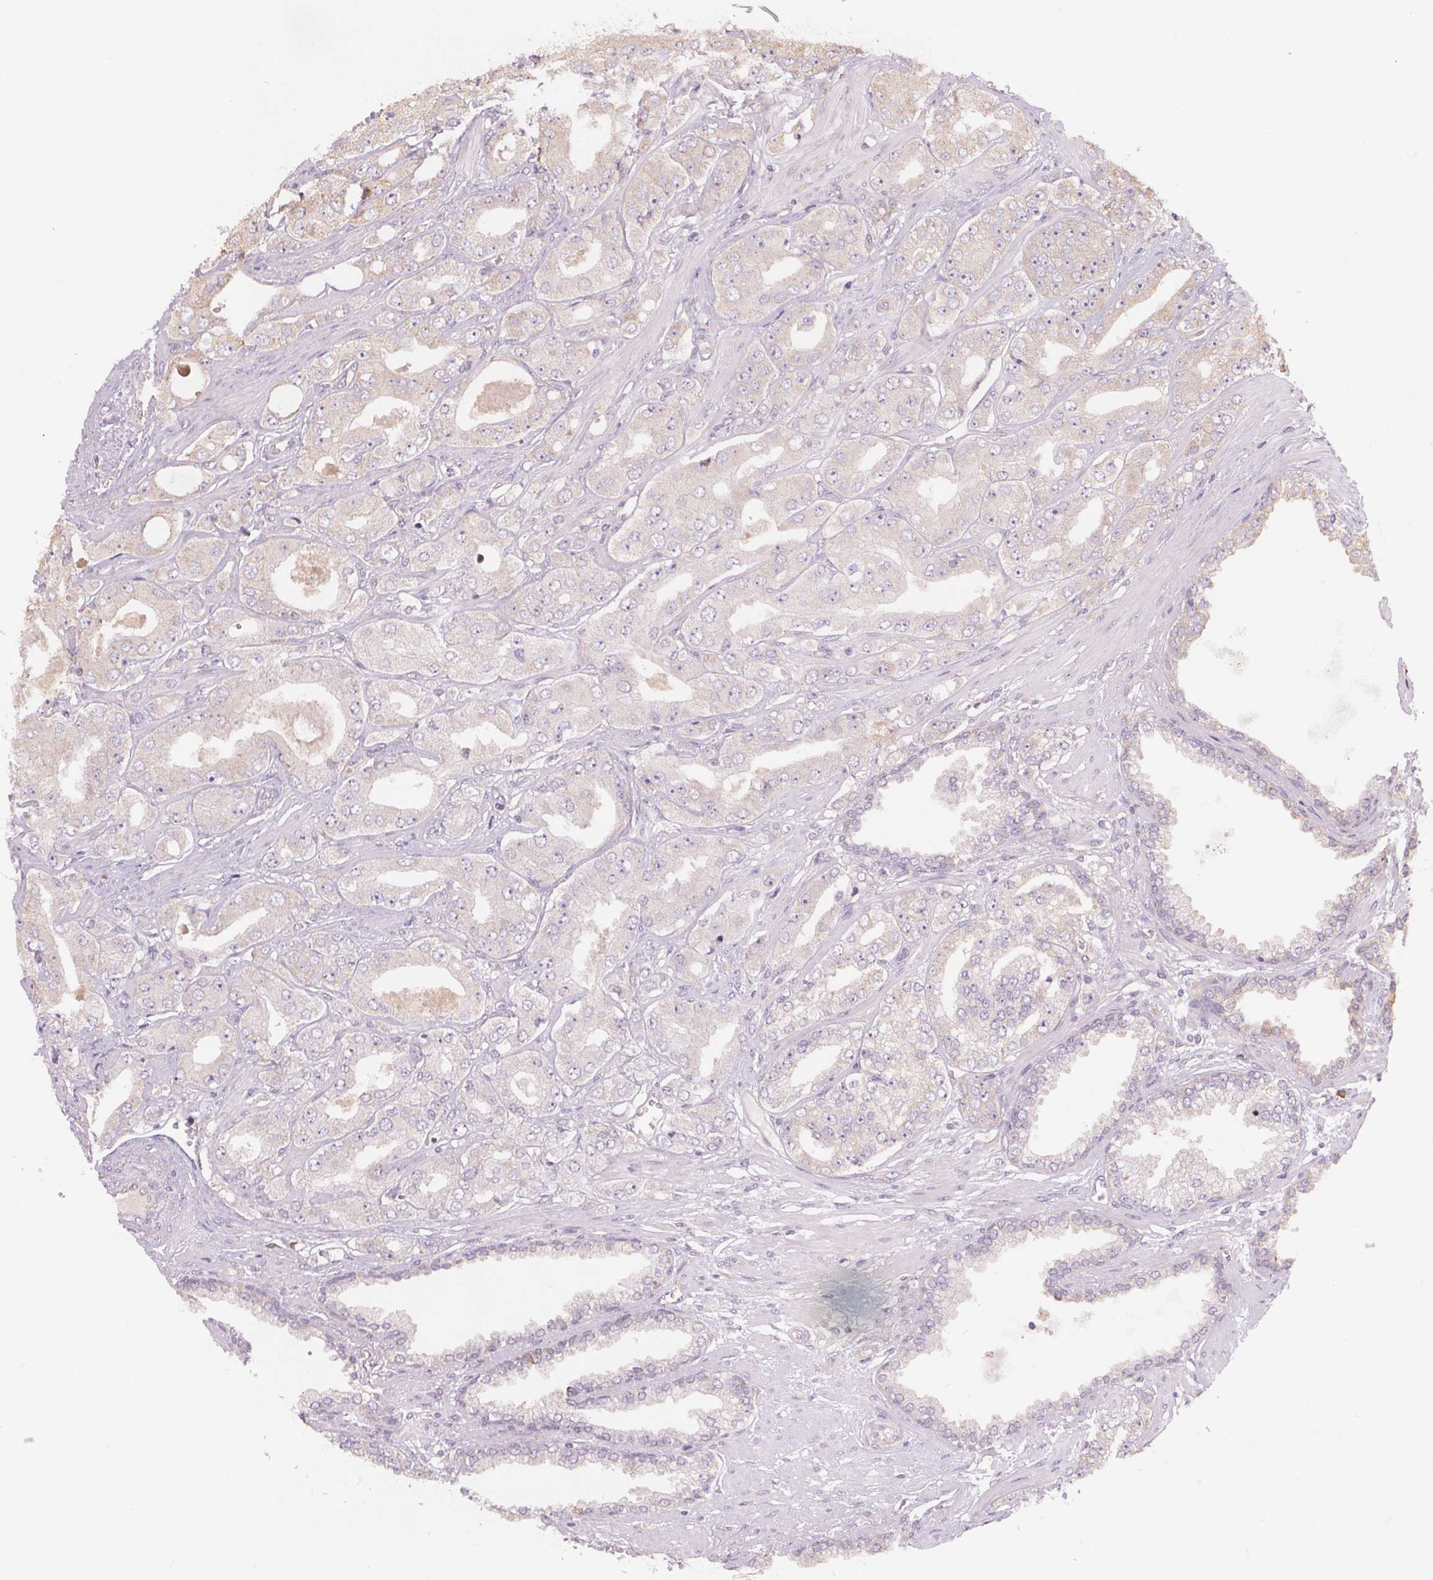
{"staining": {"intensity": "negative", "quantity": "none", "location": "none"}, "tissue": "prostate cancer", "cell_type": "Tumor cells", "image_type": "cancer", "snomed": [{"axis": "morphology", "description": "Adenocarcinoma, Low grade"}, {"axis": "topography", "description": "Prostate"}], "caption": "IHC histopathology image of human adenocarcinoma (low-grade) (prostate) stained for a protein (brown), which displays no positivity in tumor cells.", "gene": "TMEM80", "patient": {"sex": "male", "age": 60}}